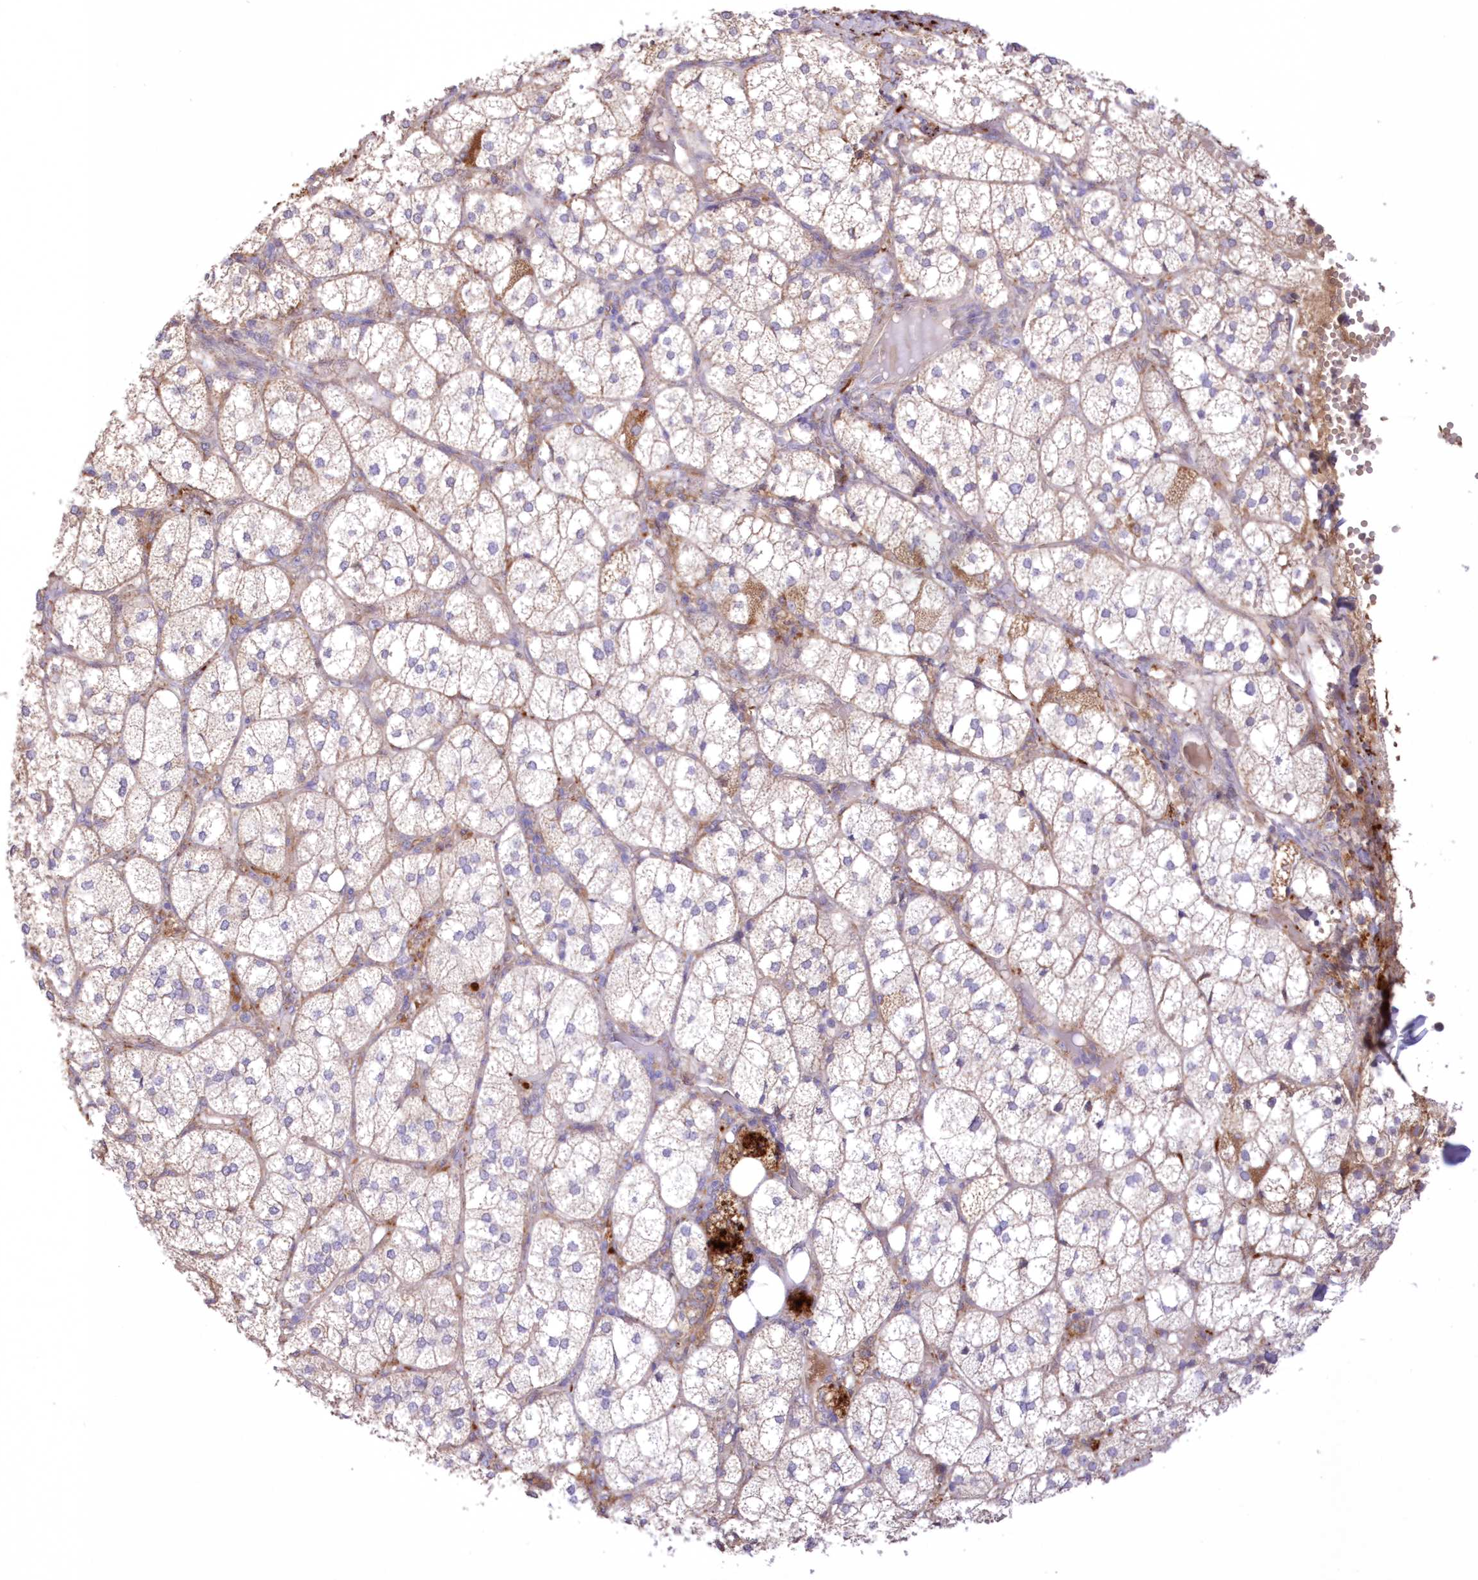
{"staining": {"intensity": "weak", "quantity": "25%-75%", "location": "cytoplasmic/membranous"}, "tissue": "adrenal gland", "cell_type": "Glandular cells", "image_type": "normal", "snomed": [{"axis": "morphology", "description": "Normal tissue, NOS"}, {"axis": "topography", "description": "Adrenal gland"}], "caption": "The image exhibits staining of normal adrenal gland, revealing weak cytoplasmic/membranous protein positivity (brown color) within glandular cells. Nuclei are stained in blue.", "gene": "FCHO2", "patient": {"sex": "female", "age": 61}}